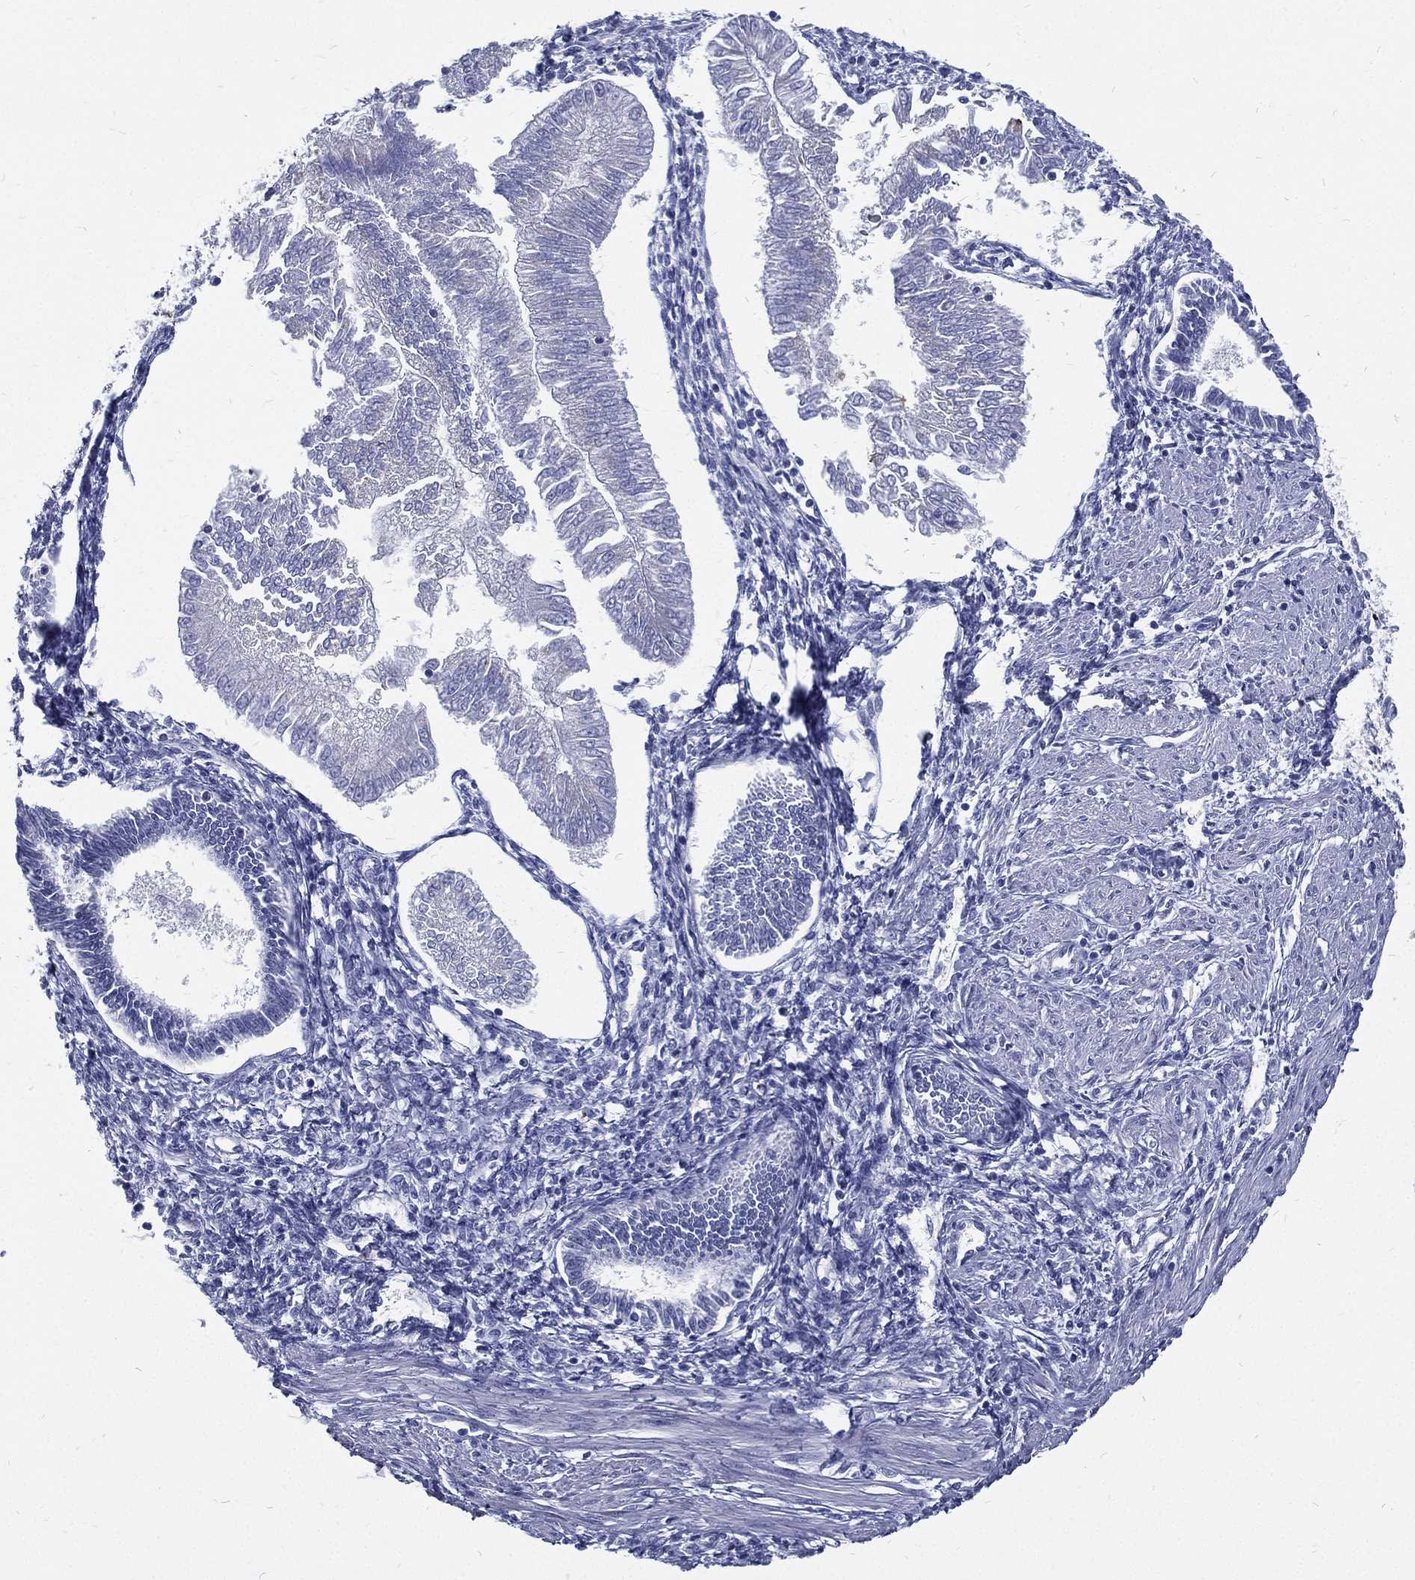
{"staining": {"intensity": "strong", "quantity": "<25%", "location": "cytoplasmic/membranous"}, "tissue": "endometrial cancer", "cell_type": "Tumor cells", "image_type": "cancer", "snomed": [{"axis": "morphology", "description": "Adenocarcinoma, NOS"}, {"axis": "topography", "description": "Endometrium"}], "caption": "Protein expression analysis of adenocarcinoma (endometrial) shows strong cytoplasmic/membranous staining in approximately <25% of tumor cells. Nuclei are stained in blue.", "gene": "RSPH4A", "patient": {"sex": "female", "age": 53}}